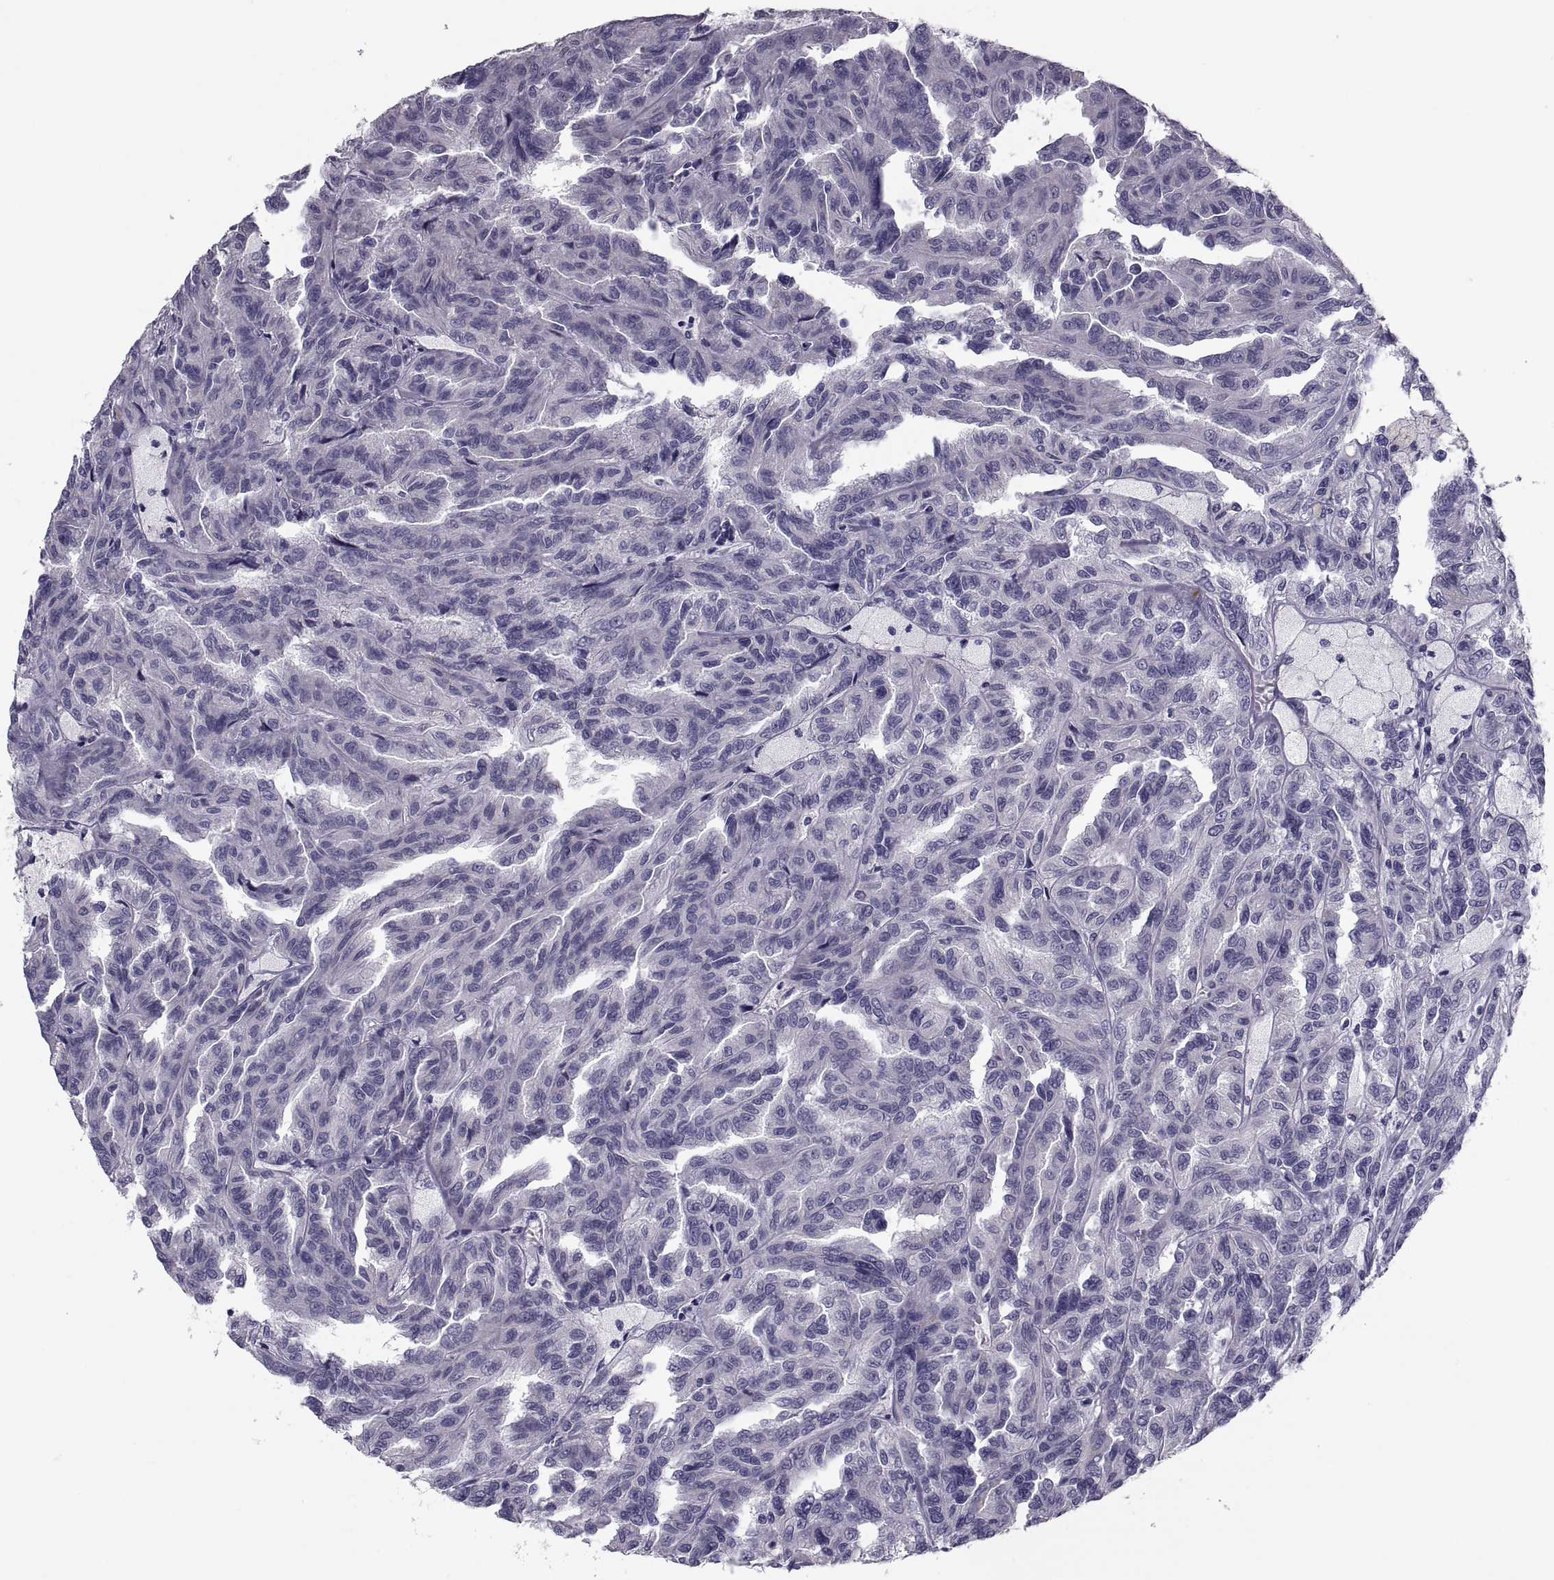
{"staining": {"intensity": "negative", "quantity": "none", "location": "none"}, "tissue": "renal cancer", "cell_type": "Tumor cells", "image_type": "cancer", "snomed": [{"axis": "morphology", "description": "Adenocarcinoma, NOS"}, {"axis": "topography", "description": "Kidney"}], "caption": "Immunohistochemistry (IHC) micrograph of neoplastic tissue: human renal adenocarcinoma stained with DAB (3,3'-diaminobenzidine) demonstrates no significant protein expression in tumor cells.", "gene": "PDZRN4", "patient": {"sex": "male", "age": 79}}